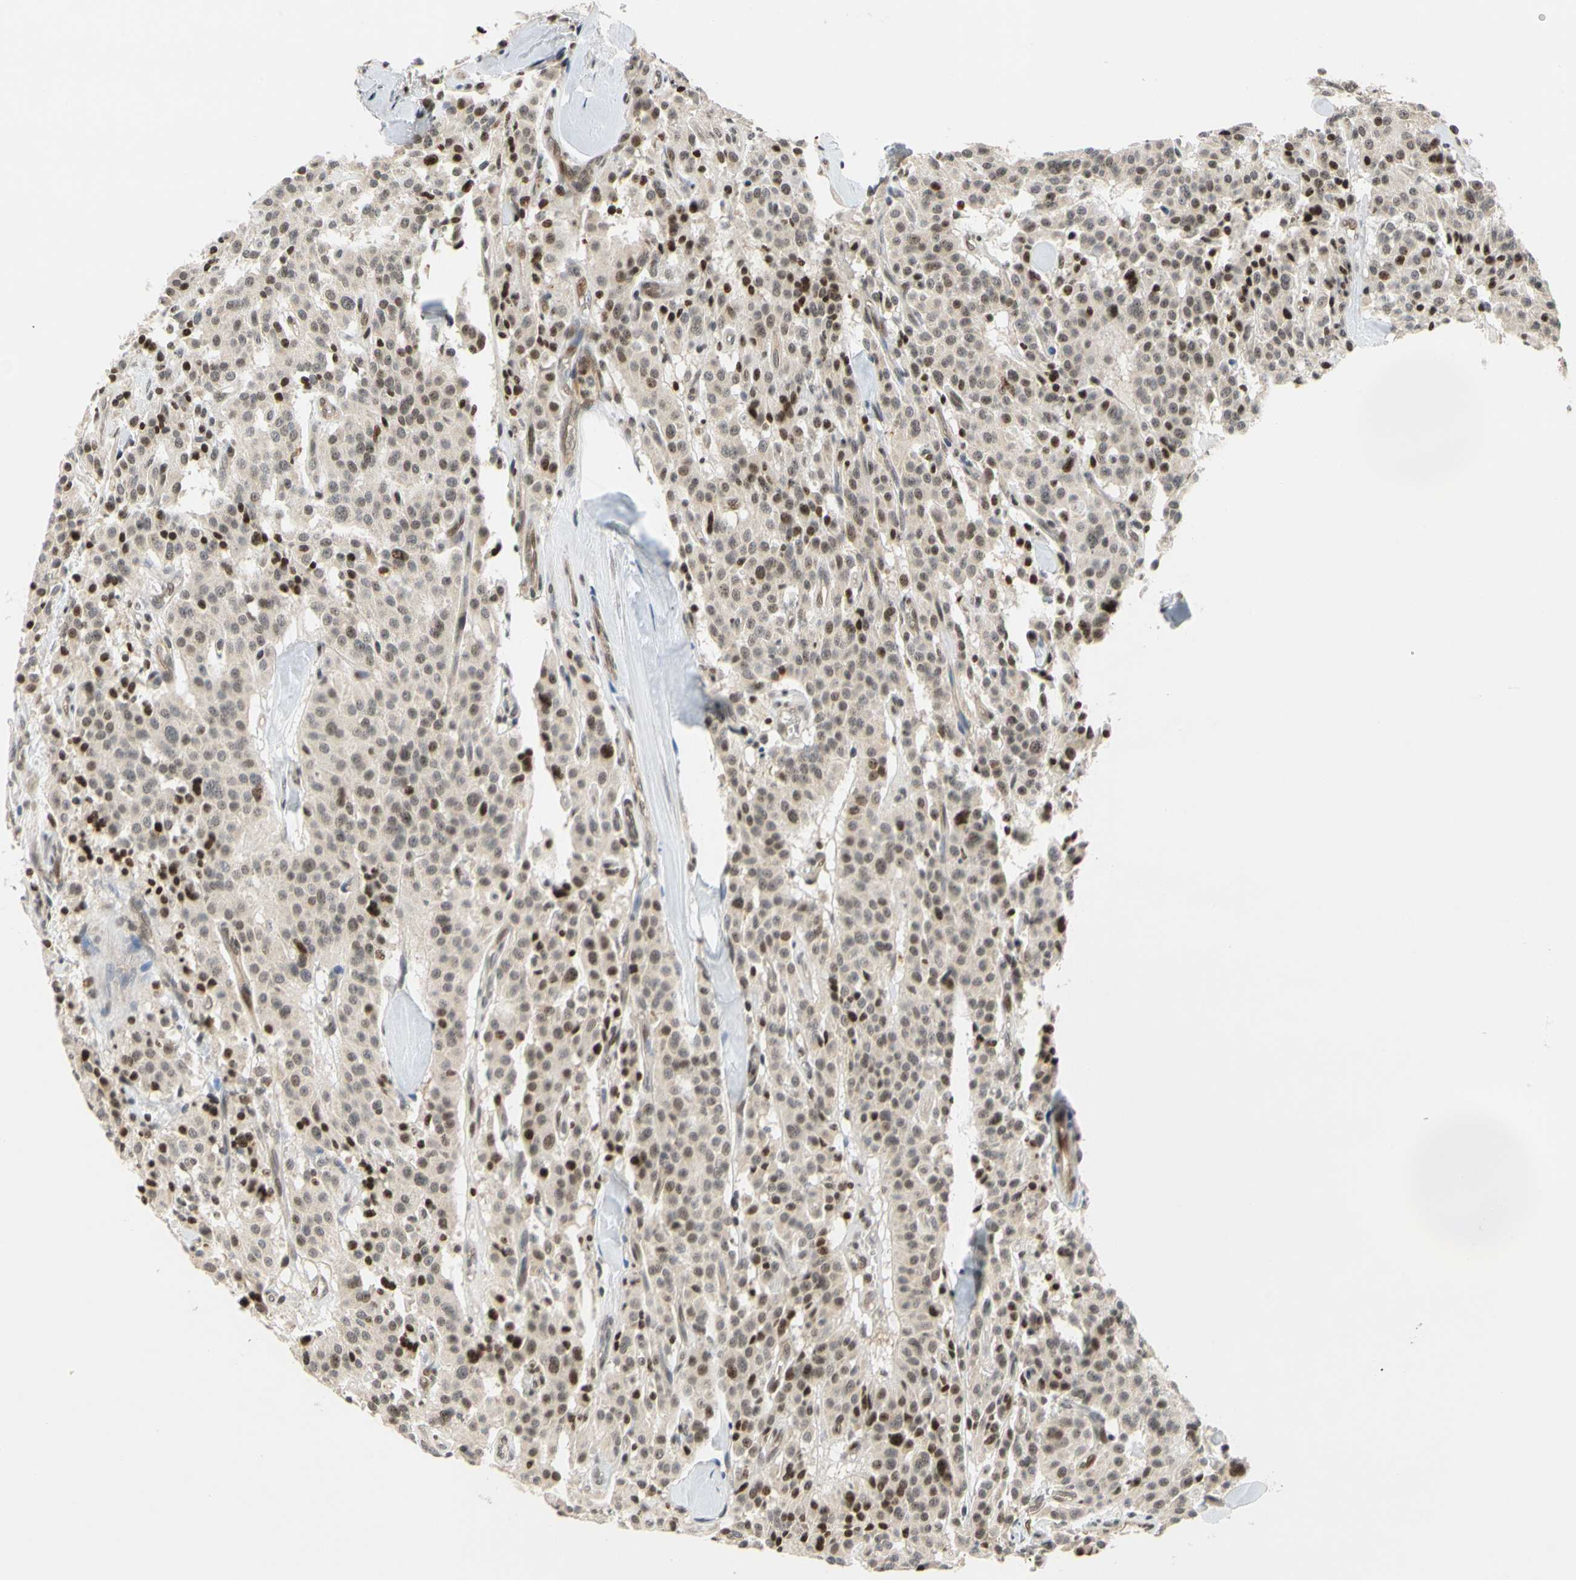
{"staining": {"intensity": "moderate", "quantity": "25%-75%", "location": "nuclear"}, "tissue": "carcinoid", "cell_type": "Tumor cells", "image_type": "cancer", "snomed": [{"axis": "morphology", "description": "Carcinoid, malignant, NOS"}, {"axis": "topography", "description": "Lung"}], "caption": "Protein expression analysis of carcinoid displays moderate nuclear expression in approximately 25%-75% of tumor cells. The protein of interest is shown in brown color, while the nuclei are stained blue.", "gene": "CDK7", "patient": {"sex": "male", "age": 30}}